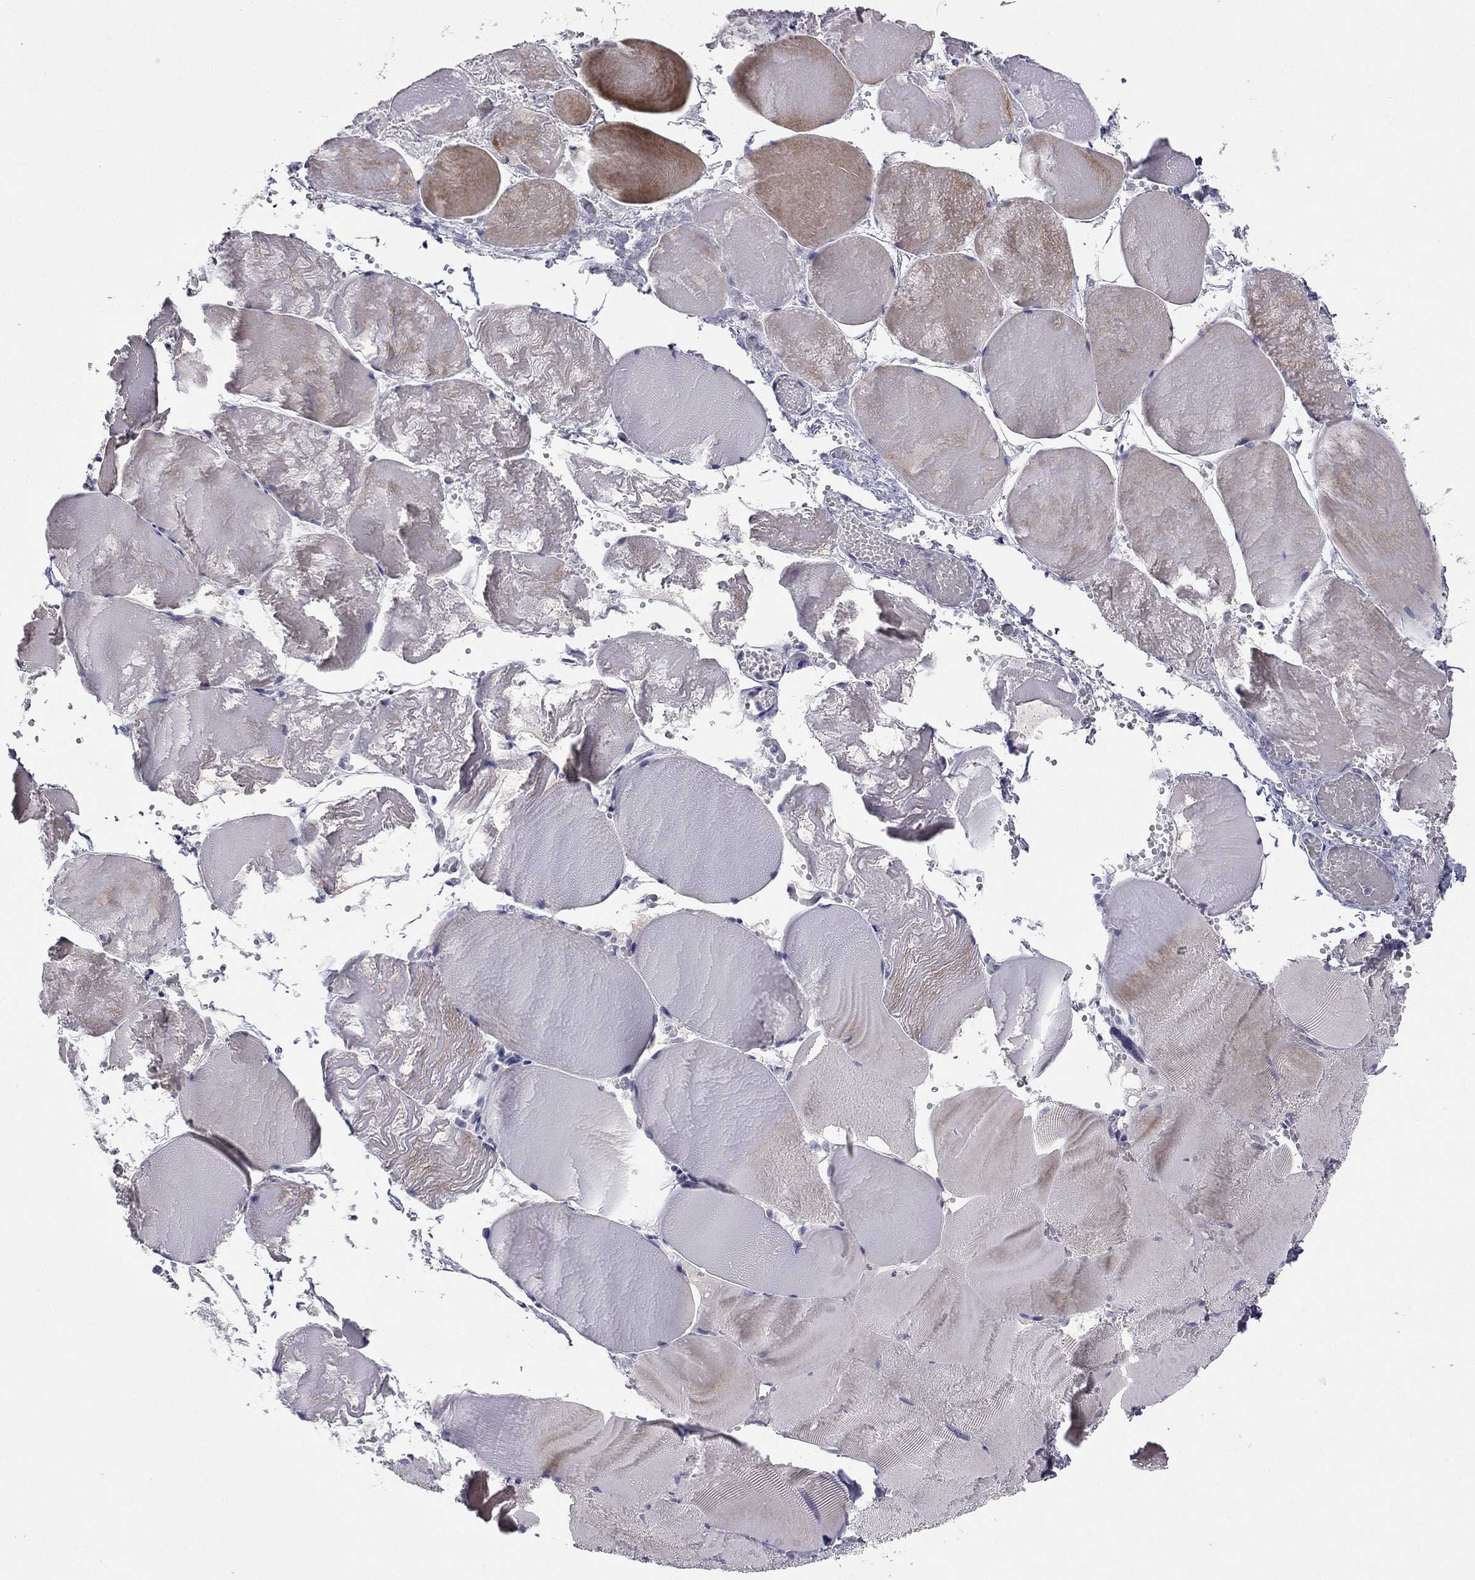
{"staining": {"intensity": "weak", "quantity": "<25%", "location": "cytoplasmic/membranous"}, "tissue": "skeletal muscle", "cell_type": "Myocytes", "image_type": "normal", "snomed": [{"axis": "morphology", "description": "Normal tissue, NOS"}, {"axis": "morphology", "description": "Malignant melanoma, Metastatic site"}, {"axis": "topography", "description": "Skeletal muscle"}], "caption": "Unremarkable skeletal muscle was stained to show a protein in brown. There is no significant expression in myocytes. (Immunohistochemistry (ihc), brightfield microscopy, high magnification).", "gene": "TFAP2B", "patient": {"sex": "male", "age": 50}}